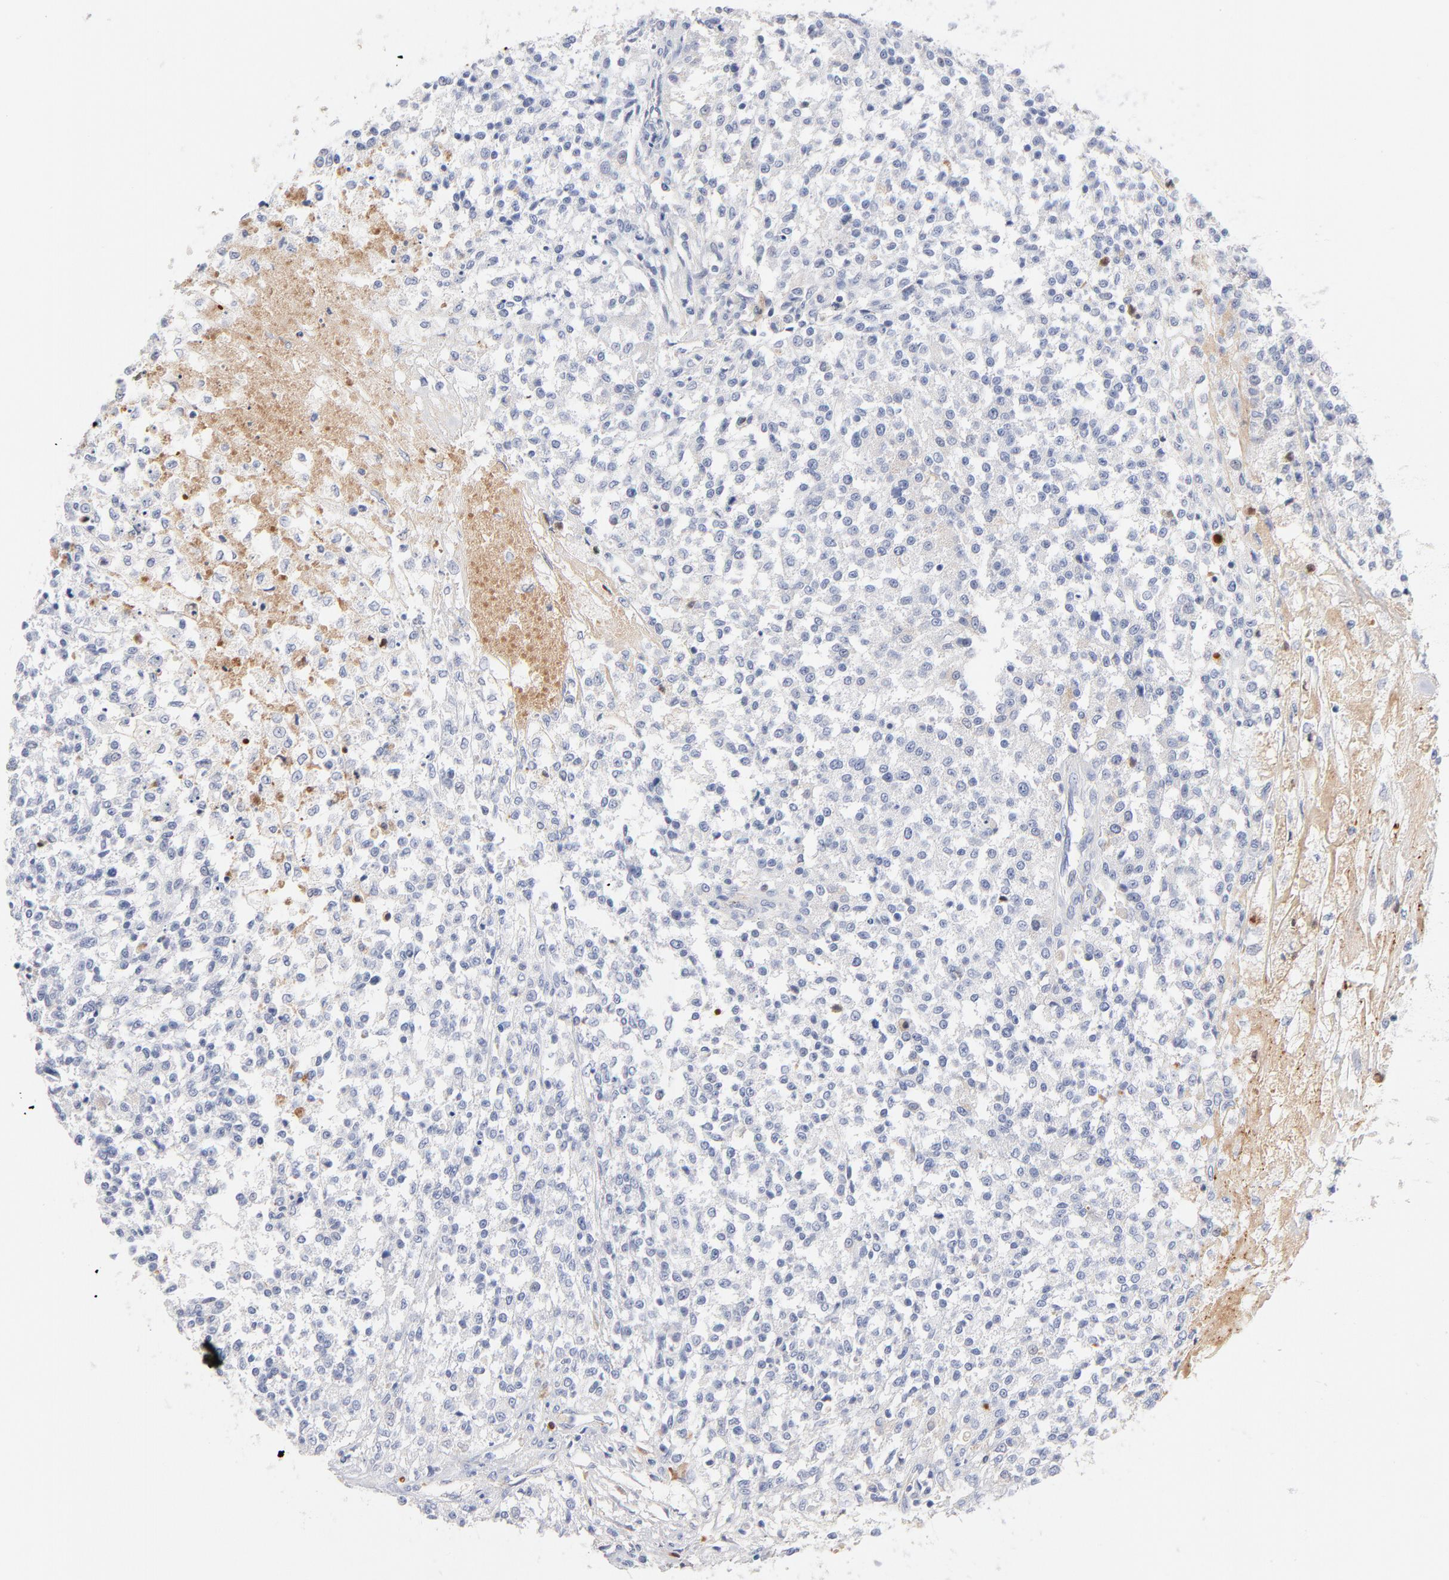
{"staining": {"intensity": "negative", "quantity": "none", "location": "none"}, "tissue": "testis cancer", "cell_type": "Tumor cells", "image_type": "cancer", "snomed": [{"axis": "morphology", "description": "Seminoma, NOS"}, {"axis": "topography", "description": "Testis"}], "caption": "There is no significant positivity in tumor cells of testis cancer (seminoma). Nuclei are stained in blue.", "gene": "PLAT", "patient": {"sex": "male", "age": 59}}